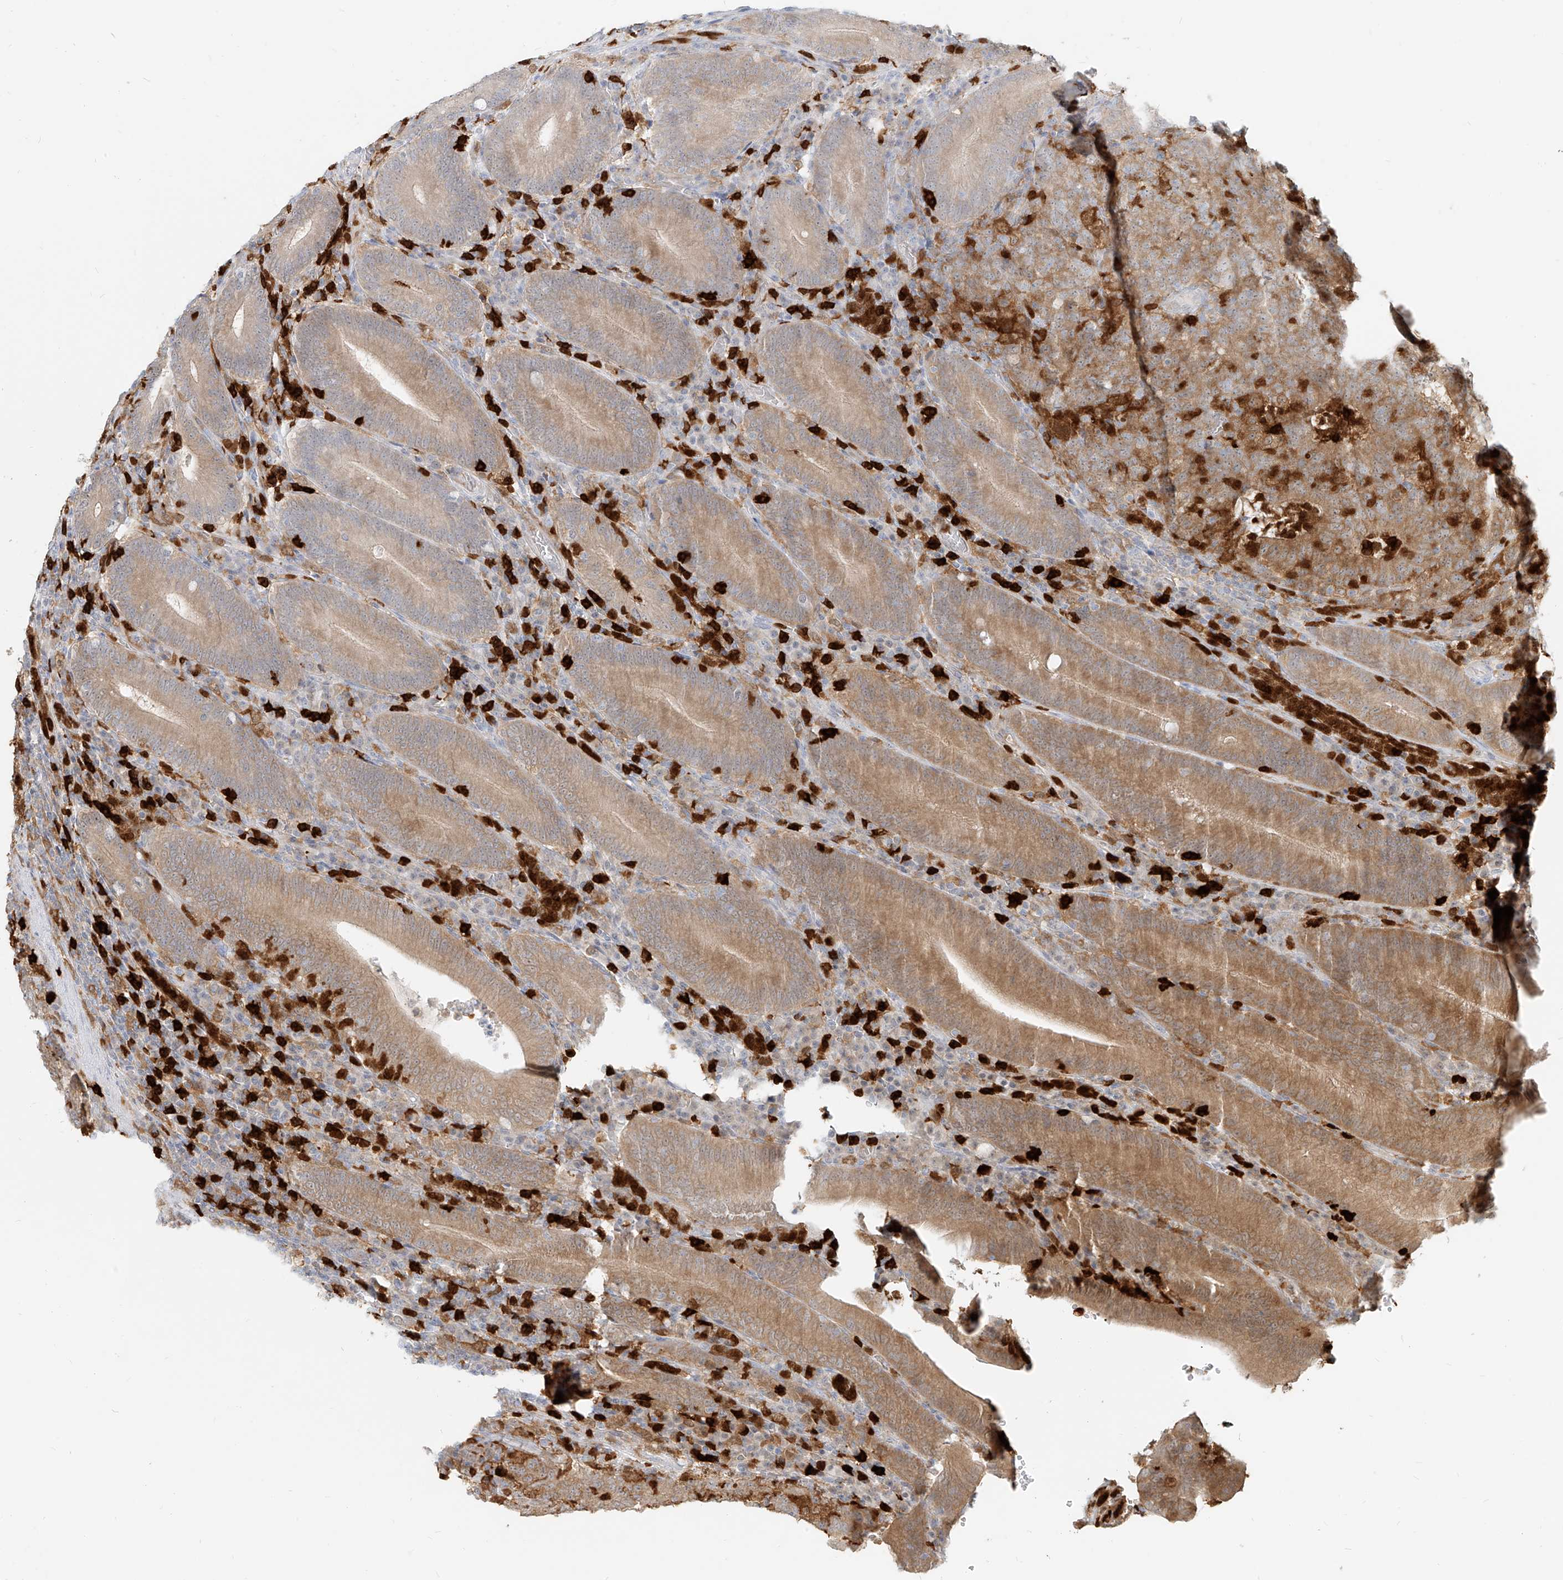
{"staining": {"intensity": "moderate", "quantity": ">75%", "location": "cytoplasmic/membranous"}, "tissue": "colorectal cancer", "cell_type": "Tumor cells", "image_type": "cancer", "snomed": [{"axis": "morphology", "description": "Normal tissue, NOS"}, {"axis": "morphology", "description": "Adenocarcinoma, NOS"}, {"axis": "topography", "description": "Colon"}], "caption": "Colorectal adenocarcinoma tissue reveals moderate cytoplasmic/membranous expression in approximately >75% of tumor cells Nuclei are stained in blue.", "gene": "PGD", "patient": {"sex": "female", "age": 75}}